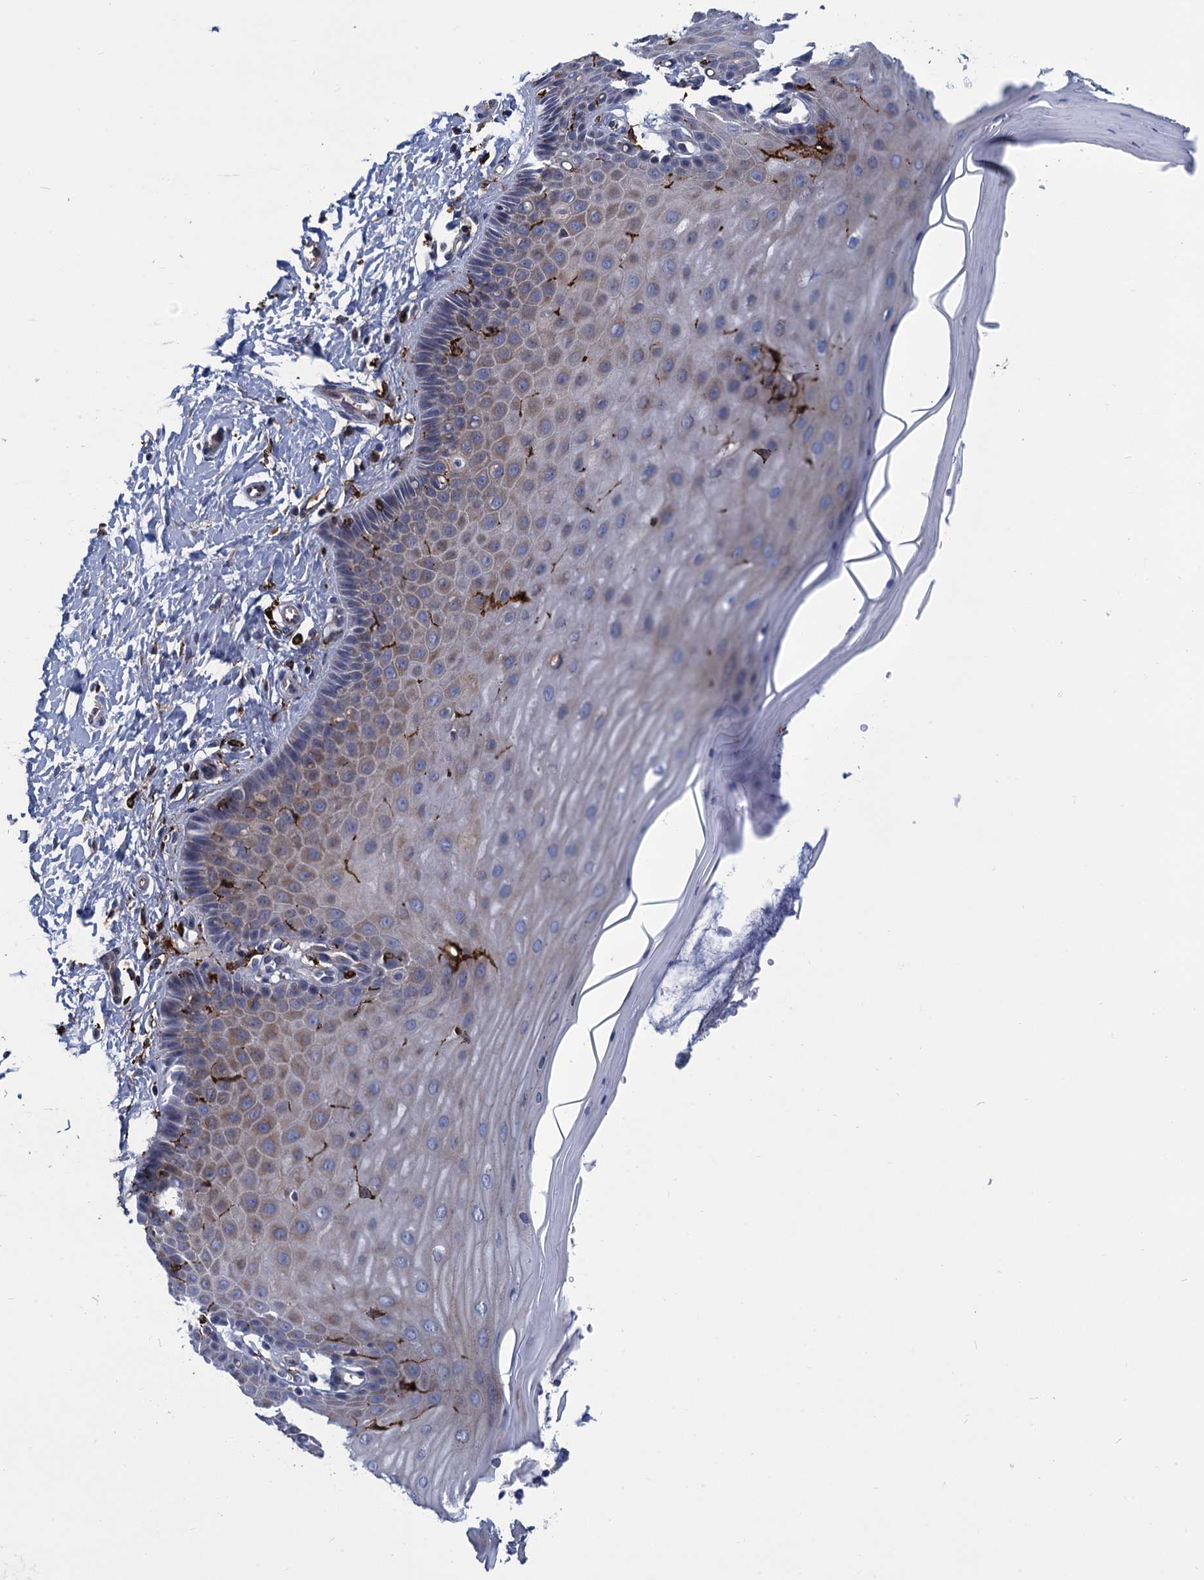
{"staining": {"intensity": "negative", "quantity": "none", "location": "none"}, "tissue": "cervix", "cell_type": "Glandular cells", "image_type": "normal", "snomed": [{"axis": "morphology", "description": "Normal tissue, NOS"}, {"axis": "topography", "description": "Cervix"}], "caption": "Benign cervix was stained to show a protein in brown. There is no significant expression in glandular cells. (Brightfield microscopy of DAB immunohistochemistry at high magnification).", "gene": "DNHD1", "patient": {"sex": "female", "age": 55}}